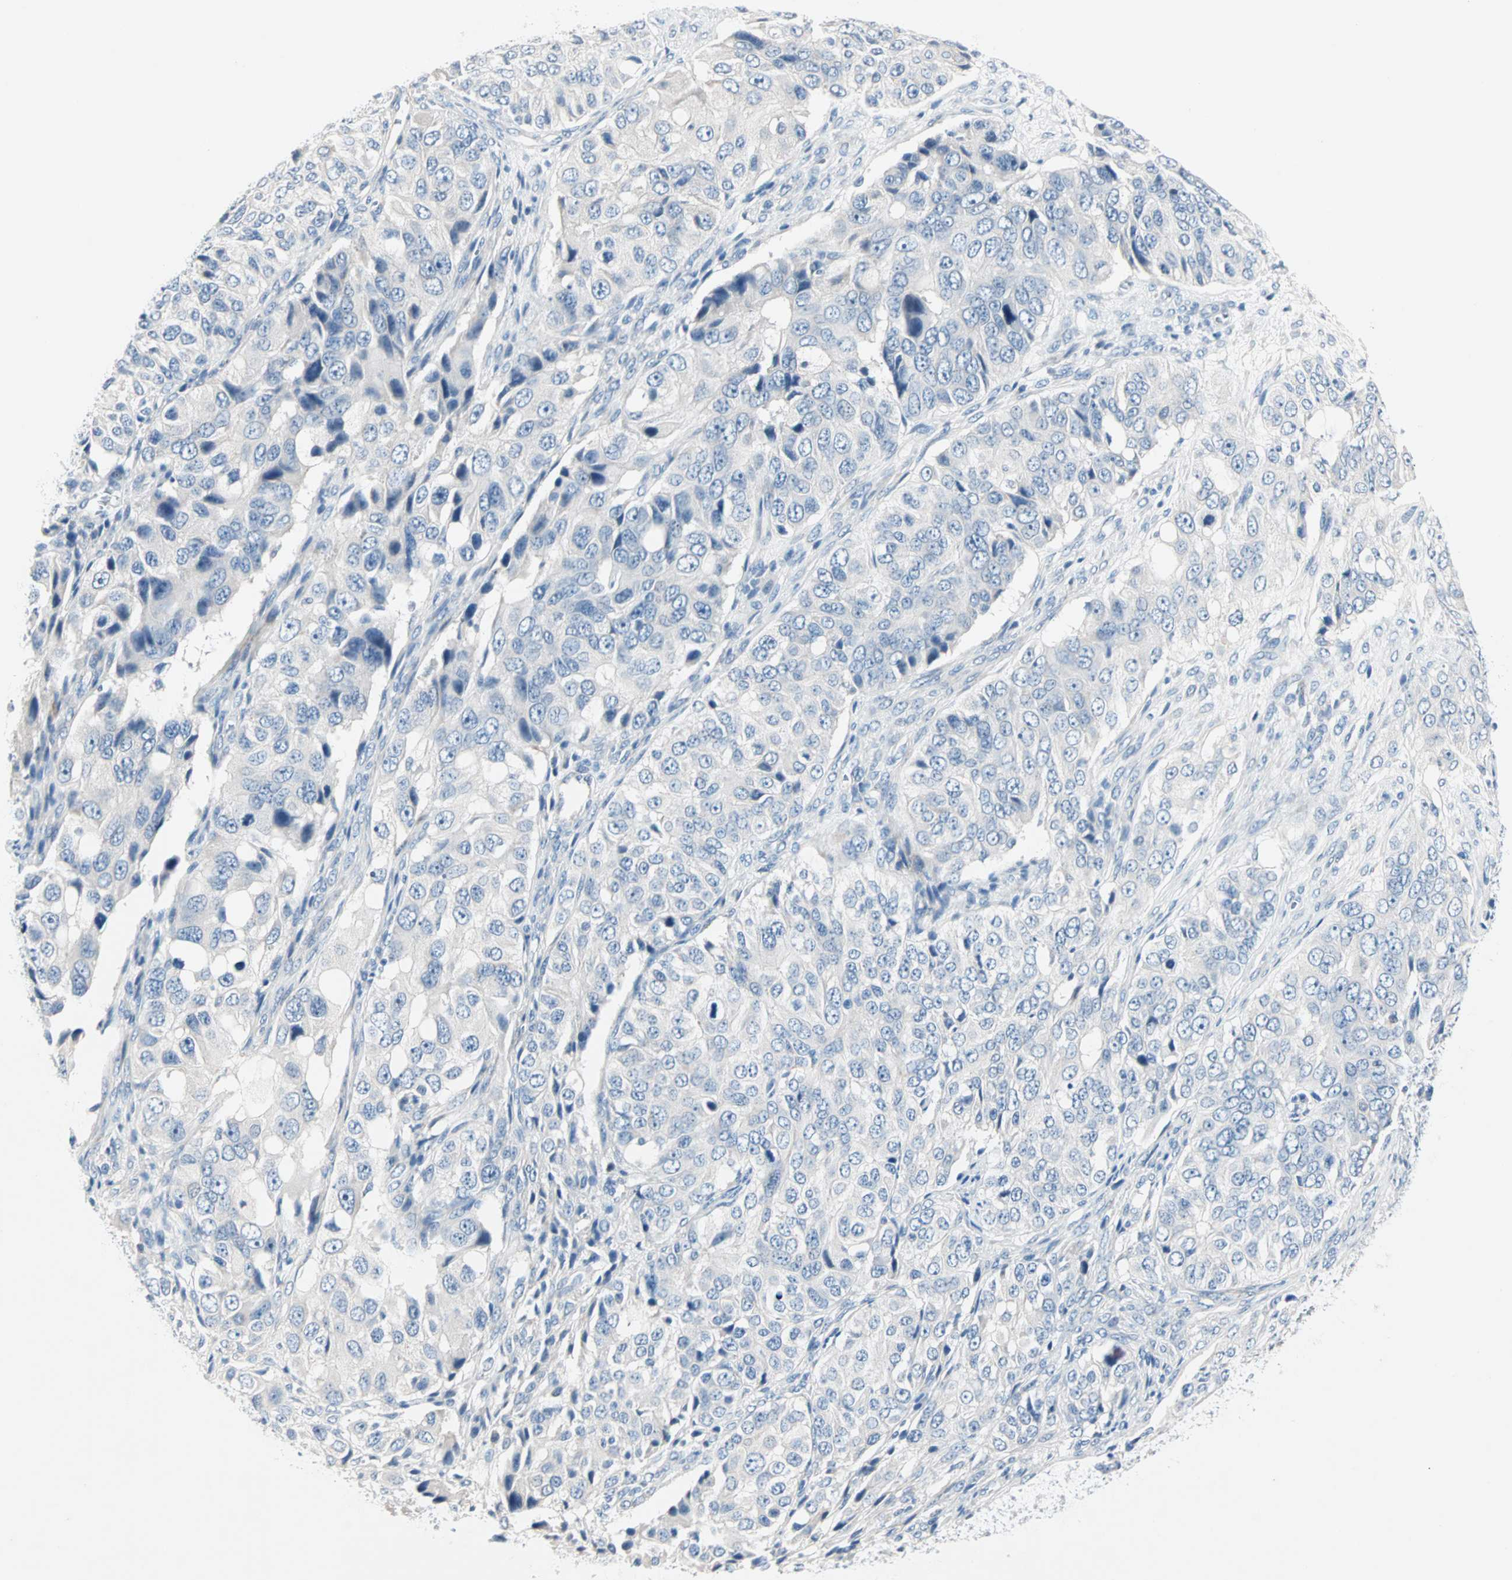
{"staining": {"intensity": "negative", "quantity": "none", "location": "none"}, "tissue": "ovarian cancer", "cell_type": "Tumor cells", "image_type": "cancer", "snomed": [{"axis": "morphology", "description": "Carcinoma, endometroid"}, {"axis": "topography", "description": "Ovary"}], "caption": "A micrograph of human endometroid carcinoma (ovarian) is negative for staining in tumor cells.", "gene": "NEFH", "patient": {"sex": "female", "age": 51}}